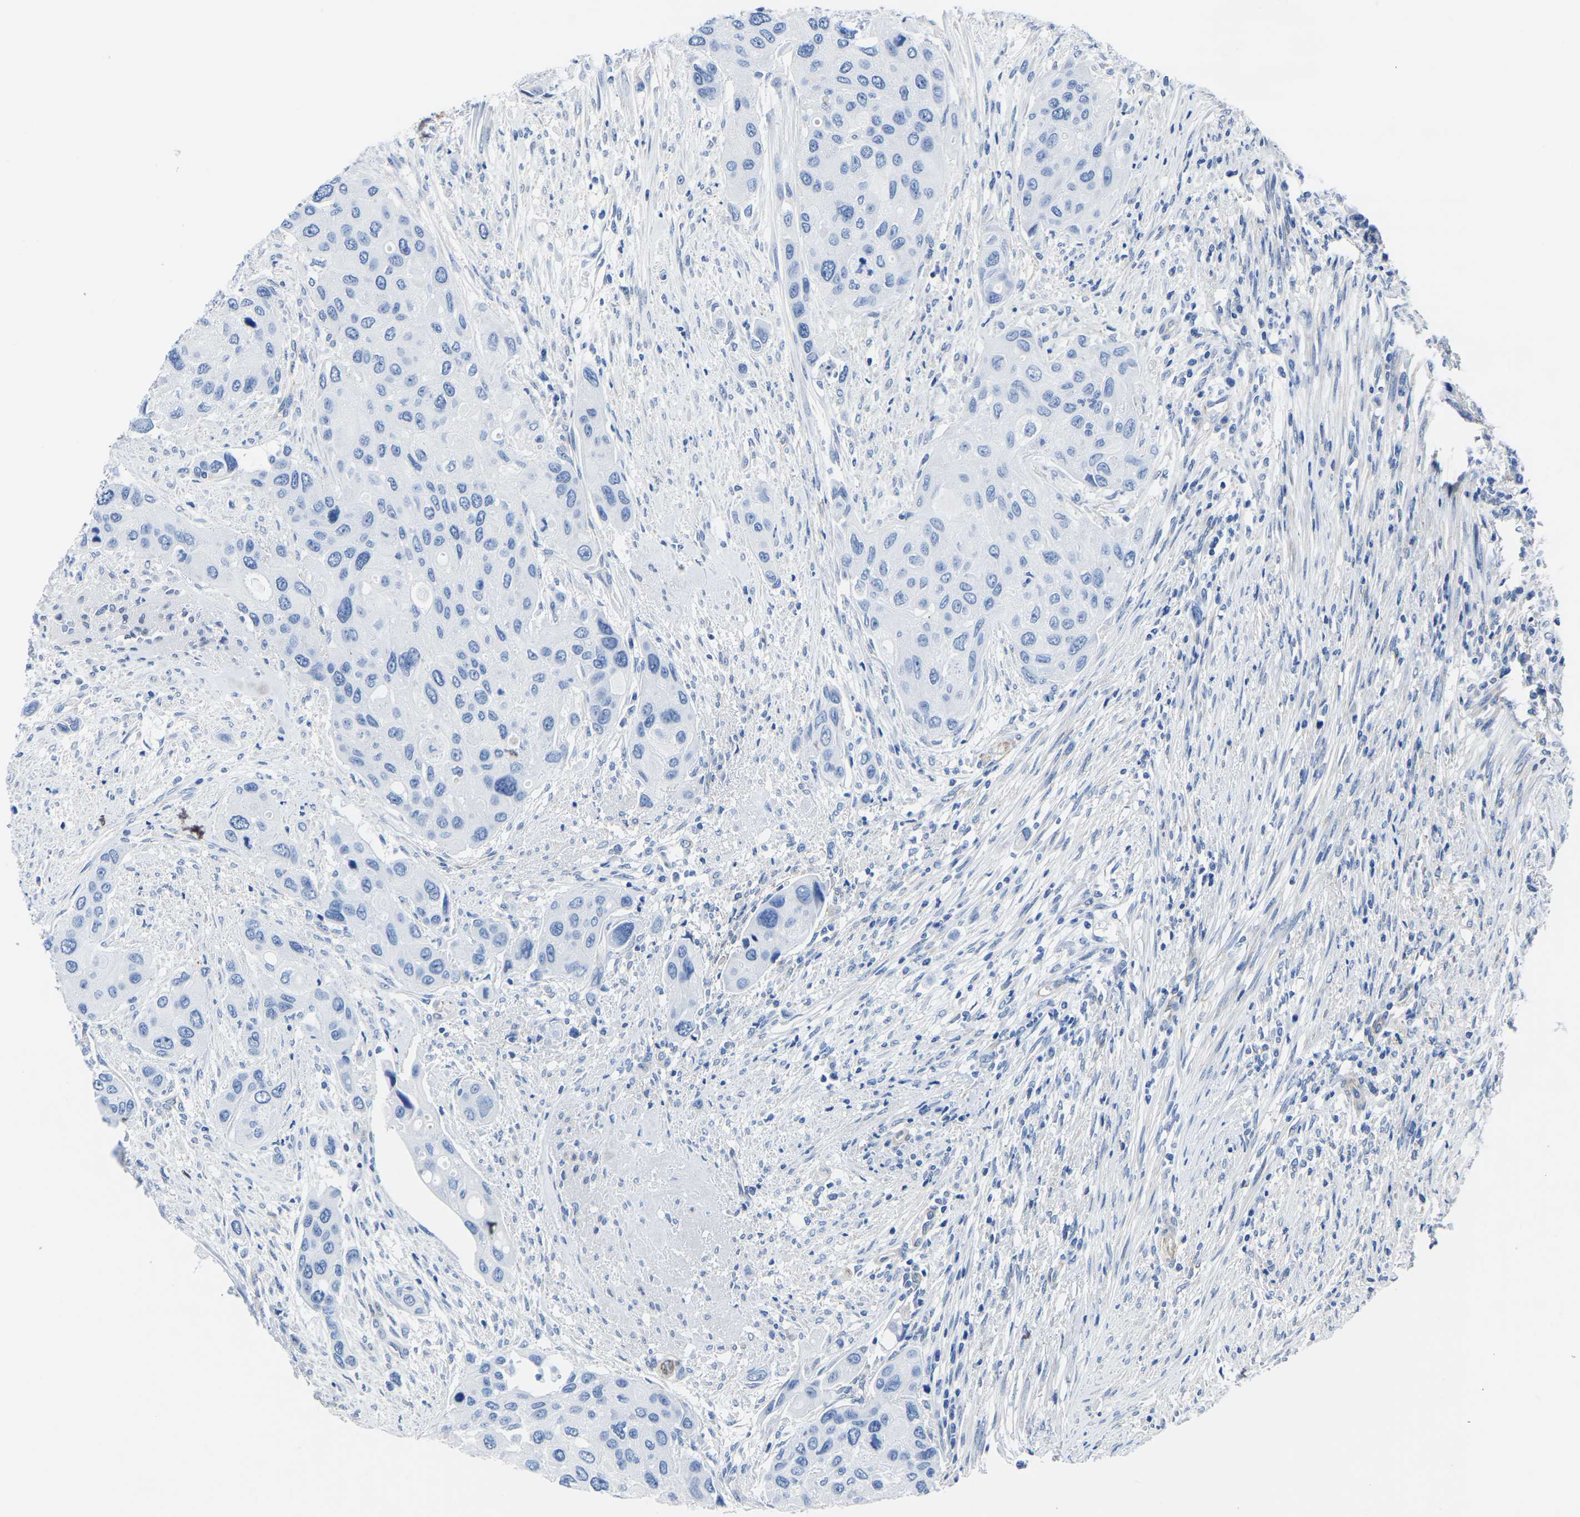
{"staining": {"intensity": "negative", "quantity": "none", "location": "none"}, "tissue": "urothelial cancer", "cell_type": "Tumor cells", "image_type": "cancer", "snomed": [{"axis": "morphology", "description": "Urothelial carcinoma, High grade"}, {"axis": "topography", "description": "Urinary bladder"}], "caption": "An image of human urothelial cancer is negative for staining in tumor cells. (Immunohistochemistry (ihc), brightfield microscopy, high magnification).", "gene": "SLC45A3", "patient": {"sex": "female", "age": 56}}